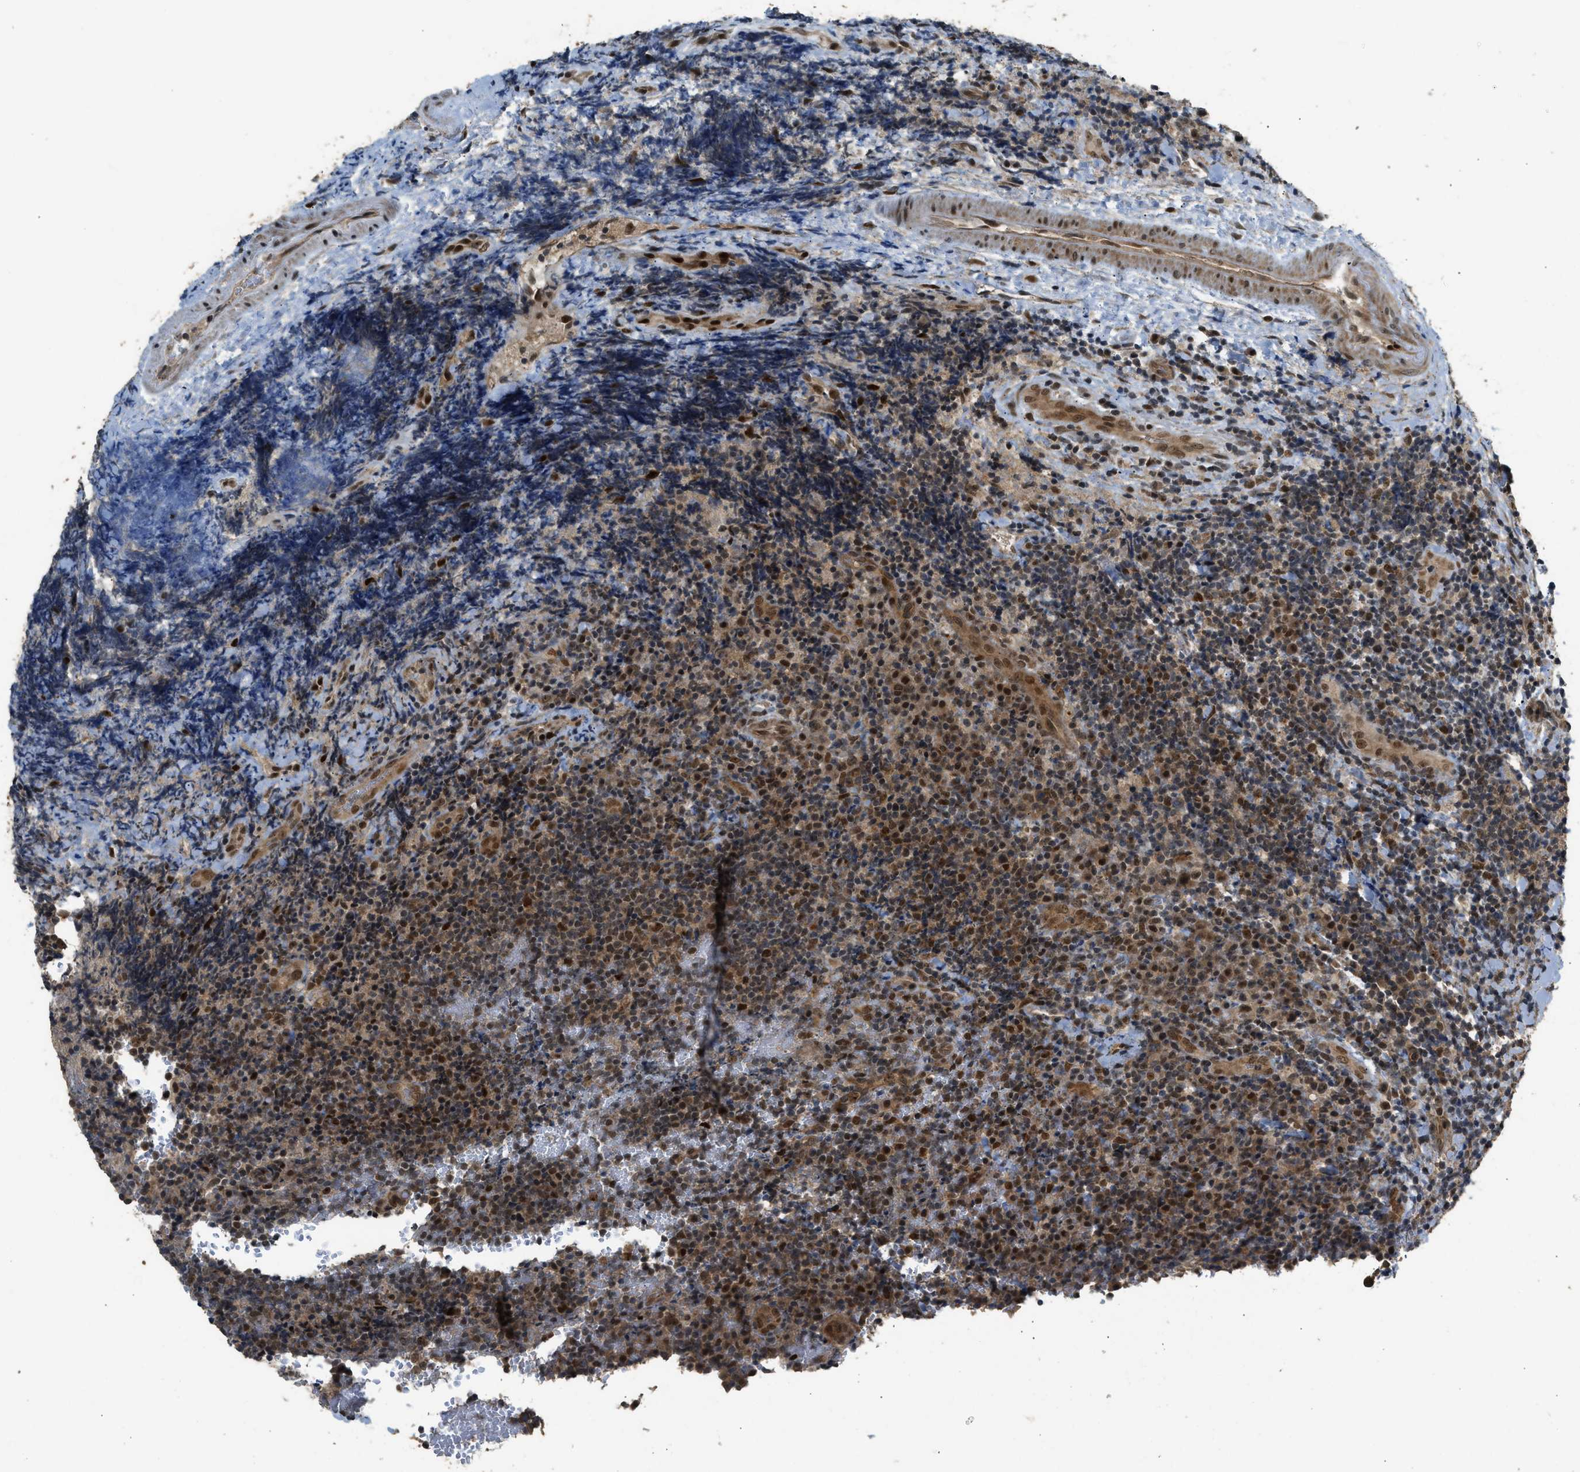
{"staining": {"intensity": "moderate", "quantity": ">75%", "location": "cytoplasmic/membranous,nuclear"}, "tissue": "lymphoma", "cell_type": "Tumor cells", "image_type": "cancer", "snomed": [{"axis": "morphology", "description": "Malignant lymphoma, non-Hodgkin's type, High grade"}, {"axis": "topography", "description": "Tonsil"}], "caption": "Protein expression analysis of human high-grade malignant lymphoma, non-Hodgkin's type reveals moderate cytoplasmic/membranous and nuclear positivity in approximately >75% of tumor cells. (DAB (3,3'-diaminobenzidine) IHC with brightfield microscopy, high magnification).", "gene": "GET1", "patient": {"sex": "female", "age": 36}}